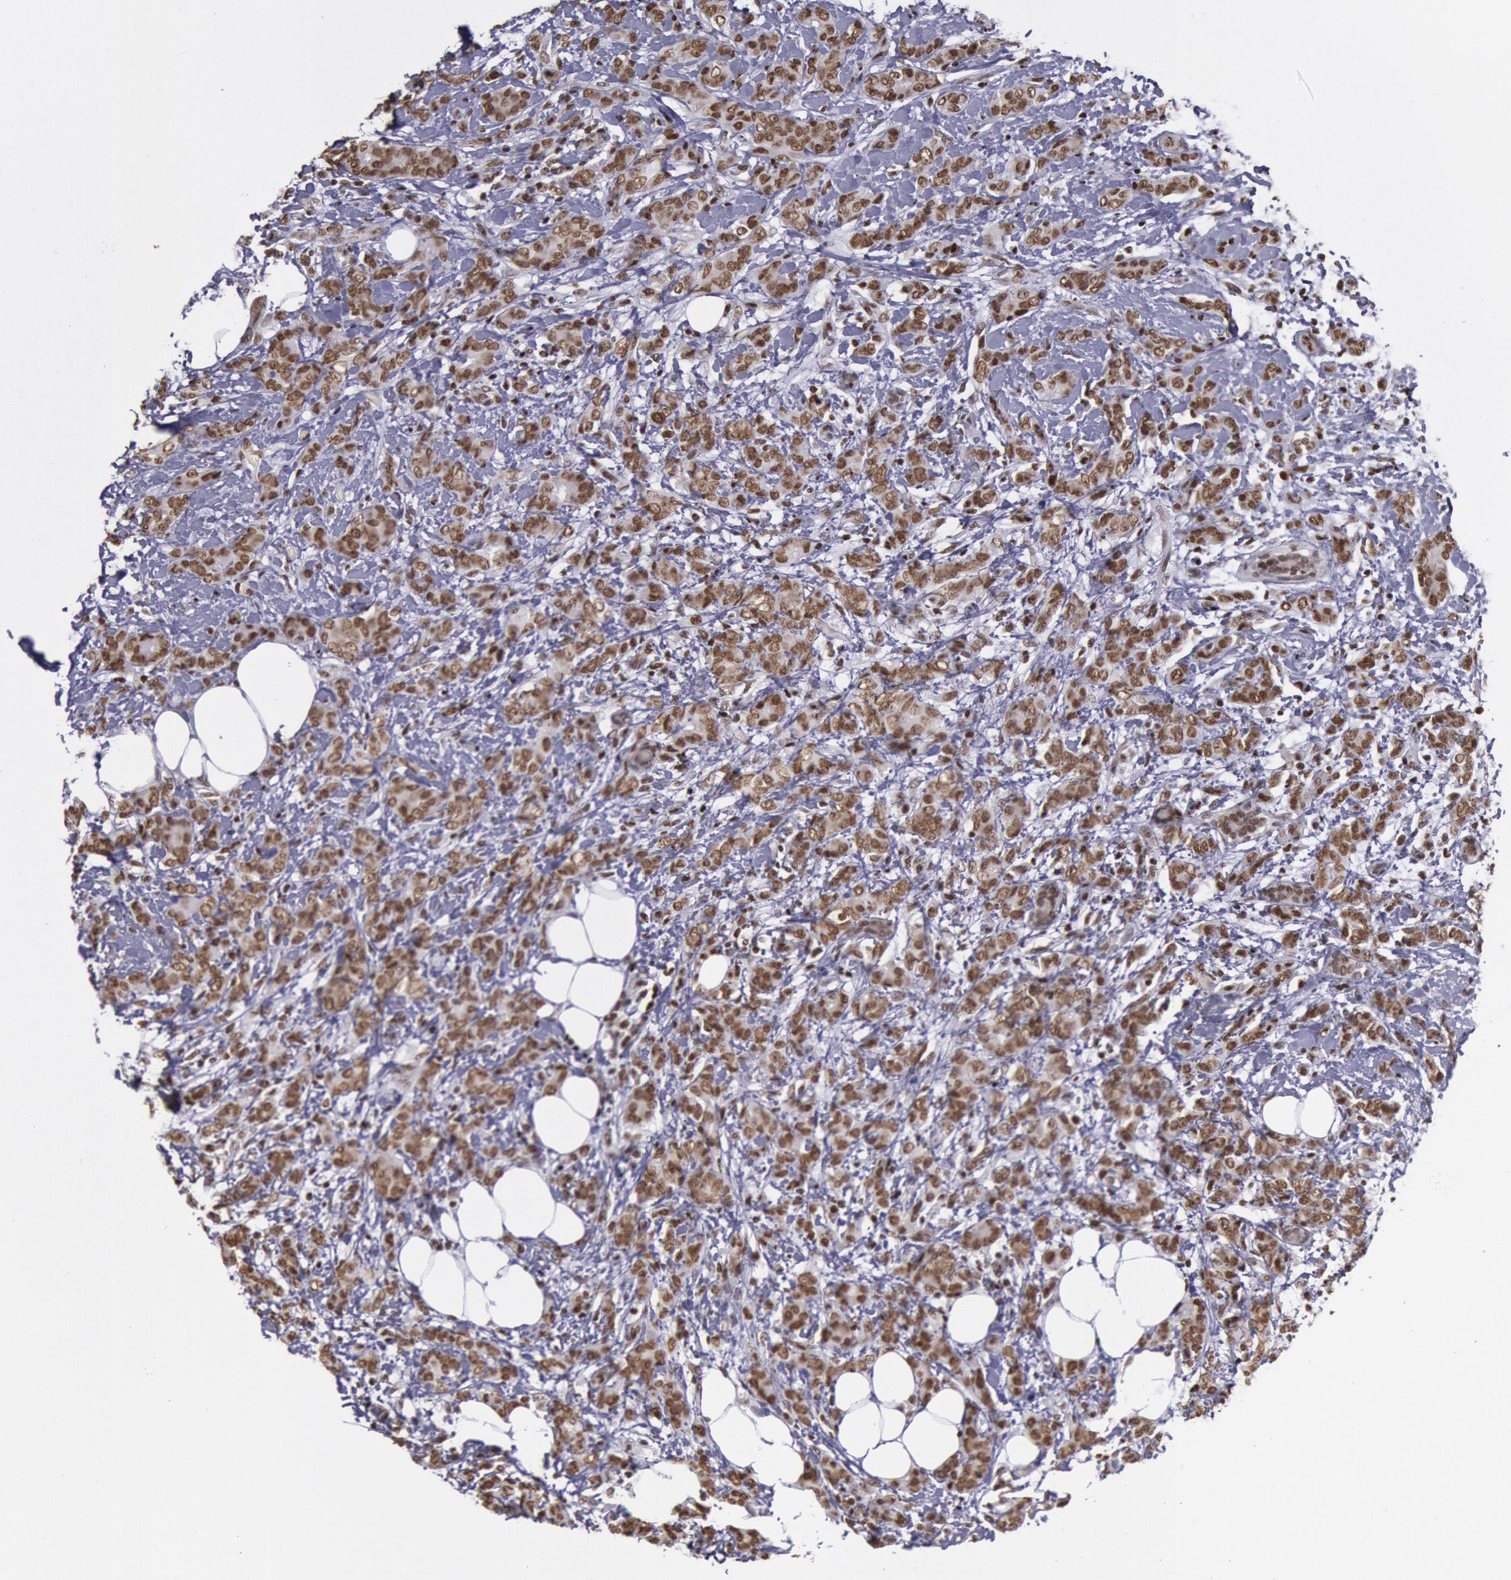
{"staining": {"intensity": "moderate", "quantity": ">75%", "location": "nuclear"}, "tissue": "breast cancer", "cell_type": "Tumor cells", "image_type": "cancer", "snomed": [{"axis": "morphology", "description": "Duct carcinoma"}, {"axis": "topography", "description": "Breast"}], "caption": "Protein staining demonstrates moderate nuclear staining in about >75% of tumor cells in breast cancer (infiltrating ductal carcinoma).", "gene": "NKAP", "patient": {"sex": "female", "age": 53}}